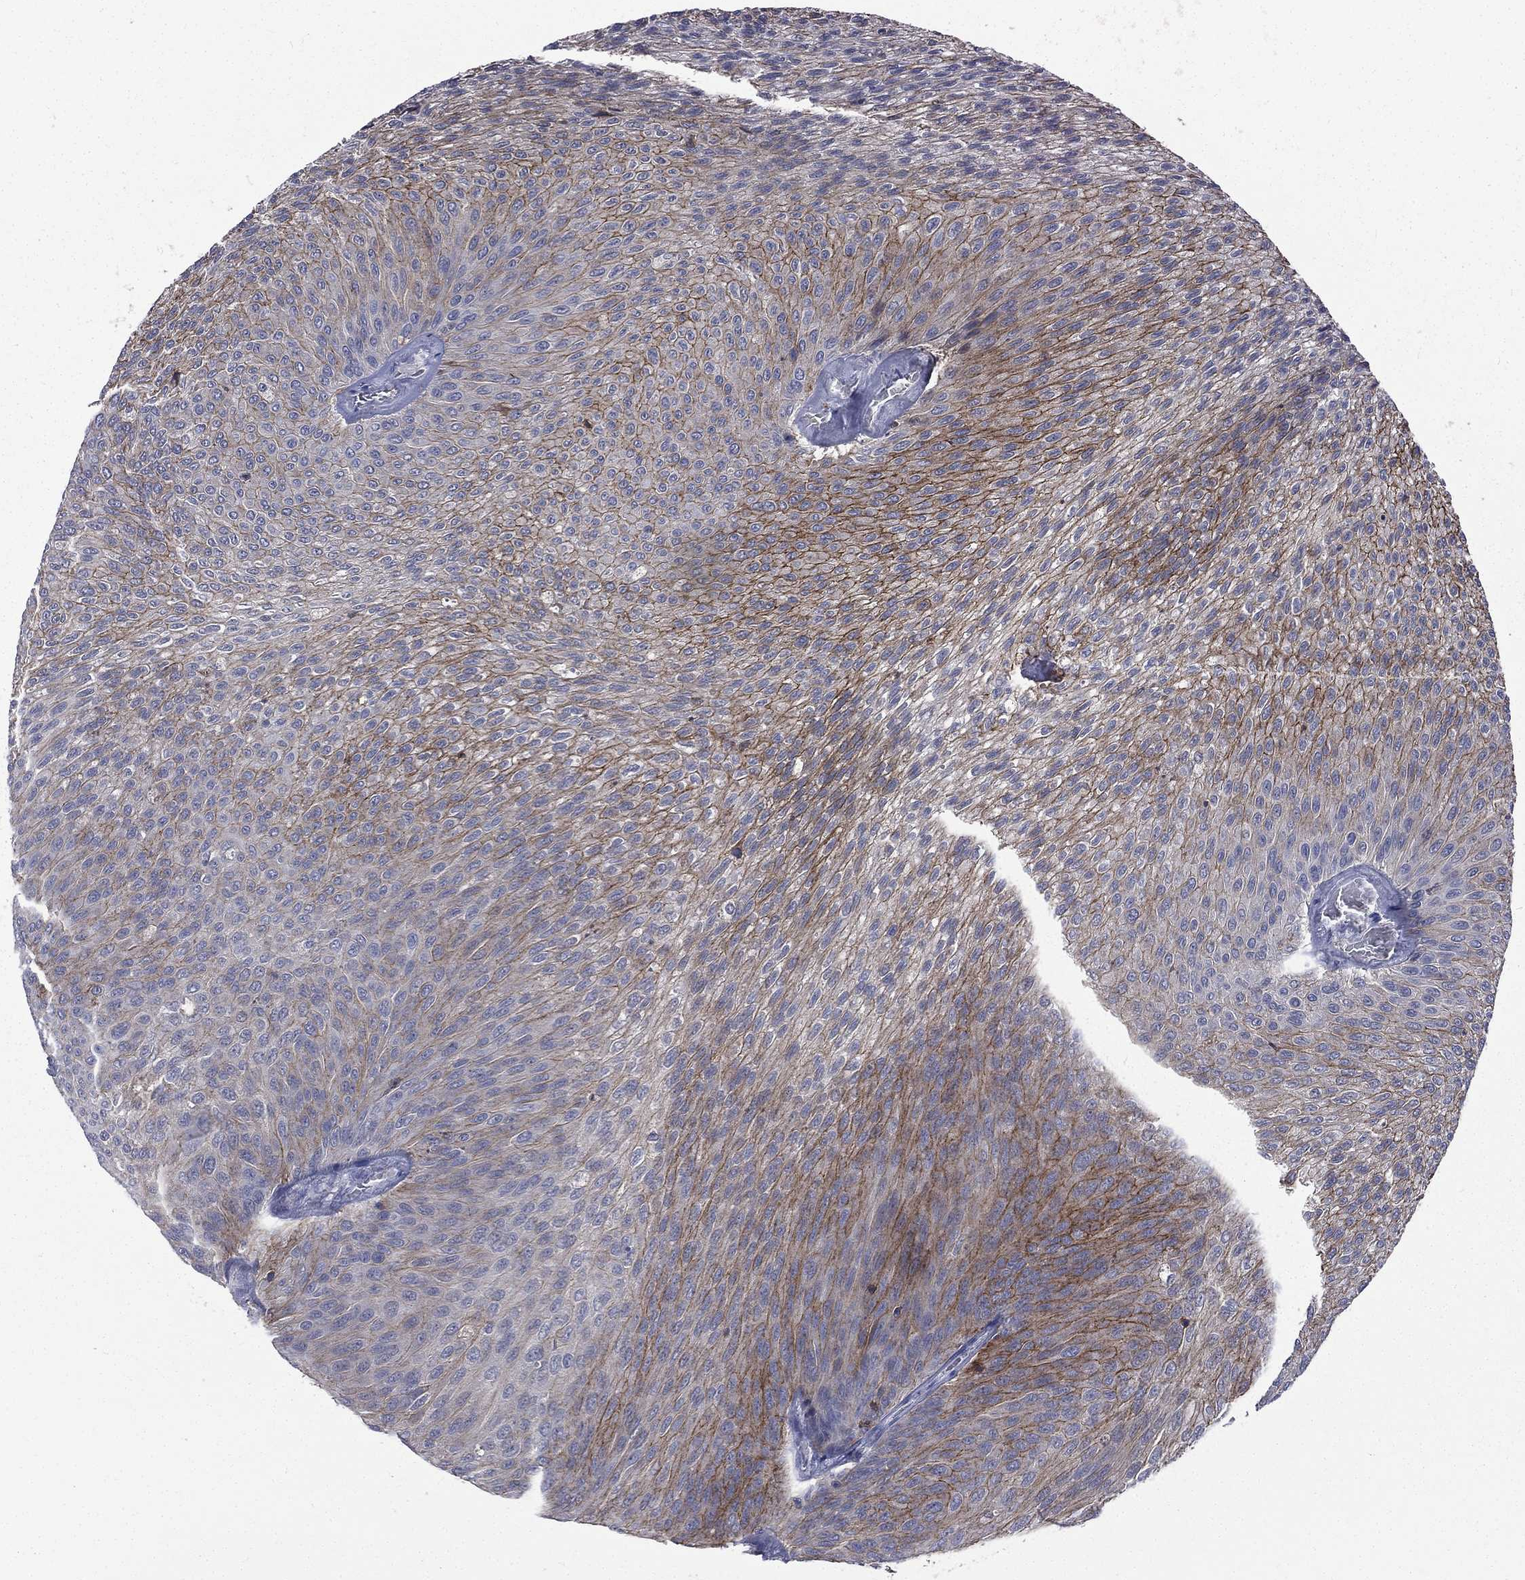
{"staining": {"intensity": "strong", "quantity": "<25%", "location": "cytoplasmic/membranous"}, "tissue": "urothelial cancer", "cell_type": "Tumor cells", "image_type": "cancer", "snomed": [{"axis": "morphology", "description": "Urothelial carcinoma, Low grade"}, {"axis": "topography", "description": "Ureter, NOS"}, {"axis": "topography", "description": "Urinary bladder"}], "caption": "A high-resolution photomicrograph shows IHC staining of low-grade urothelial carcinoma, which exhibits strong cytoplasmic/membranous expression in approximately <25% of tumor cells.", "gene": "CA12", "patient": {"sex": "male", "age": 78}}